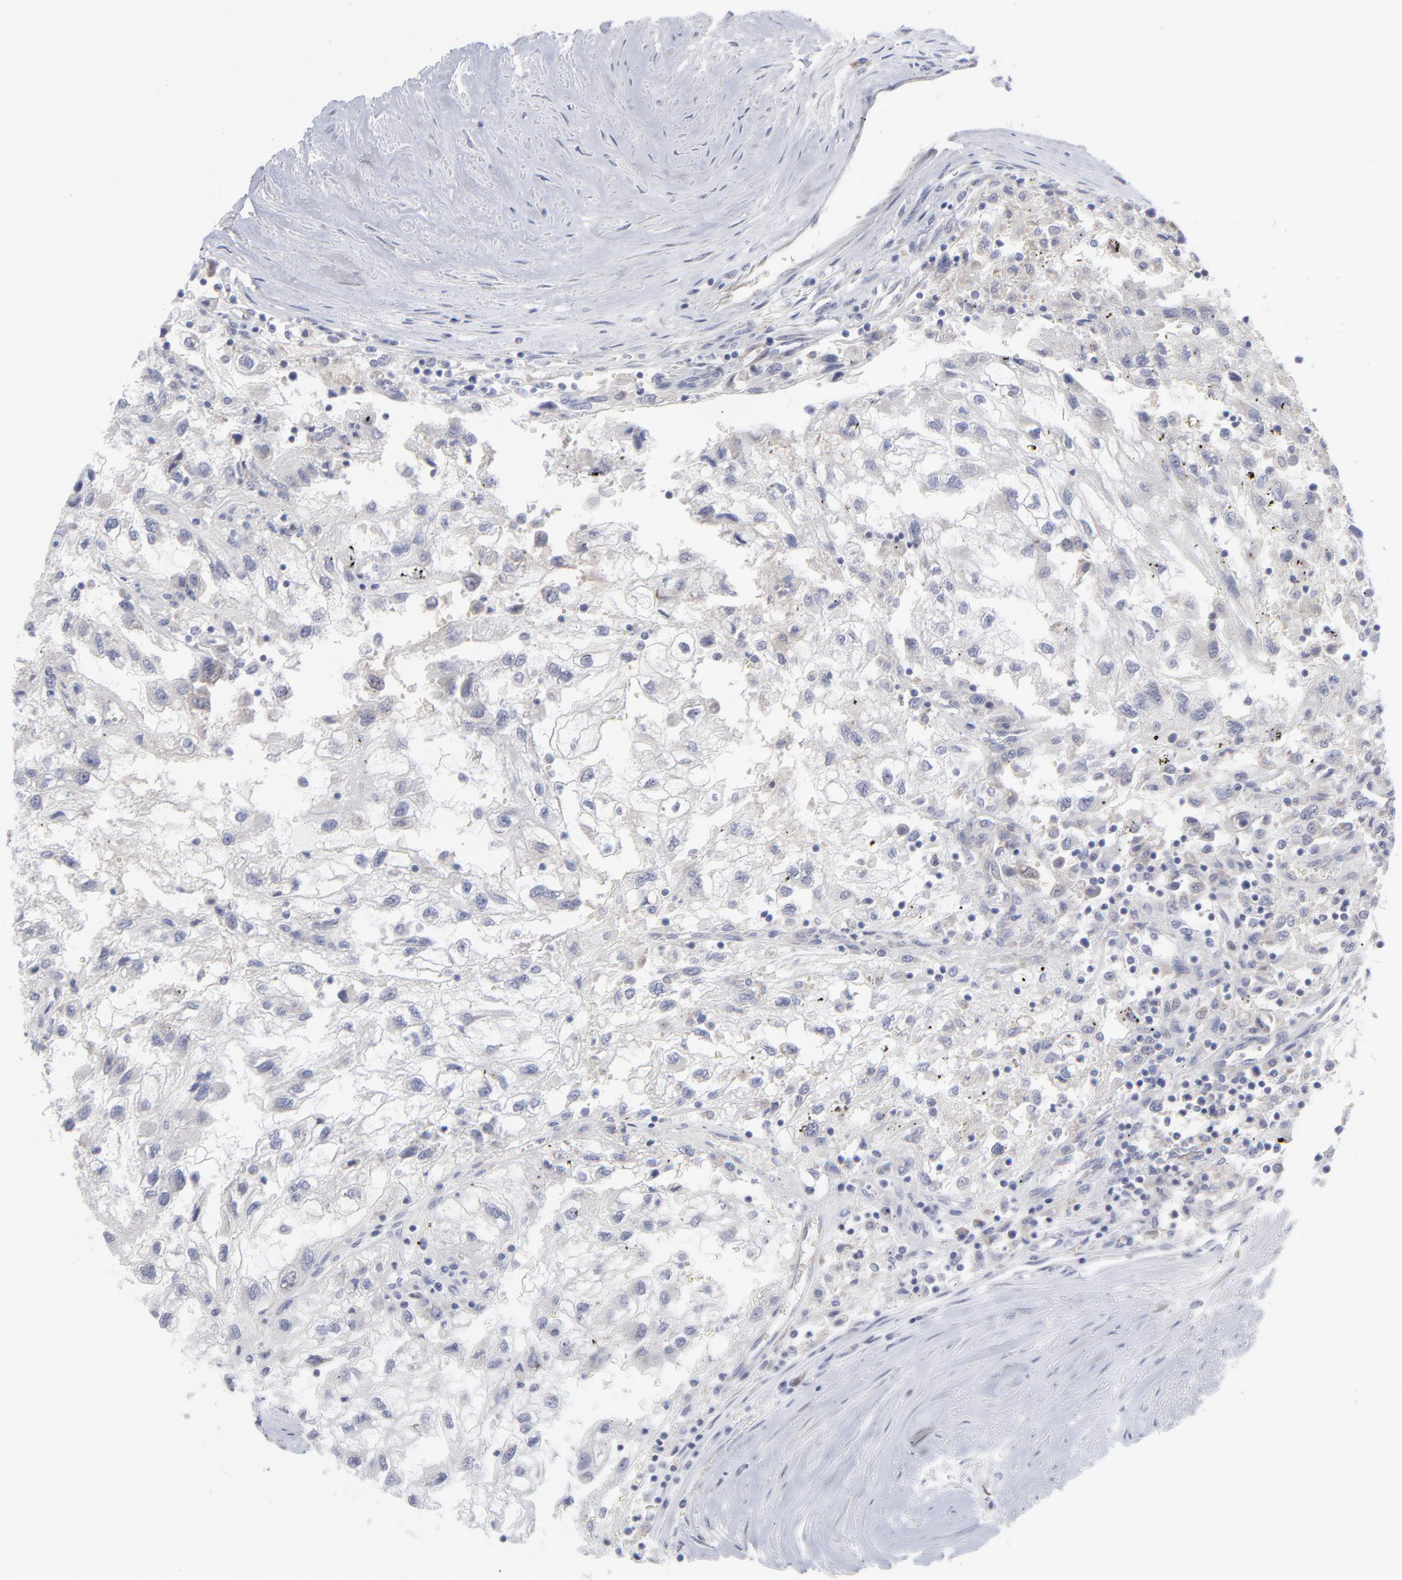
{"staining": {"intensity": "negative", "quantity": "none", "location": "none"}, "tissue": "renal cancer", "cell_type": "Tumor cells", "image_type": "cancer", "snomed": [{"axis": "morphology", "description": "Normal tissue, NOS"}, {"axis": "morphology", "description": "Adenocarcinoma, NOS"}, {"axis": "topography", "description": "Kidney"}], "caption": "DAB immunohistochemical staining of human renal cancer displays no significant staining in tumor cells.", "gene": "RPS24", "patient": {"sex": "male", "age": 71}}